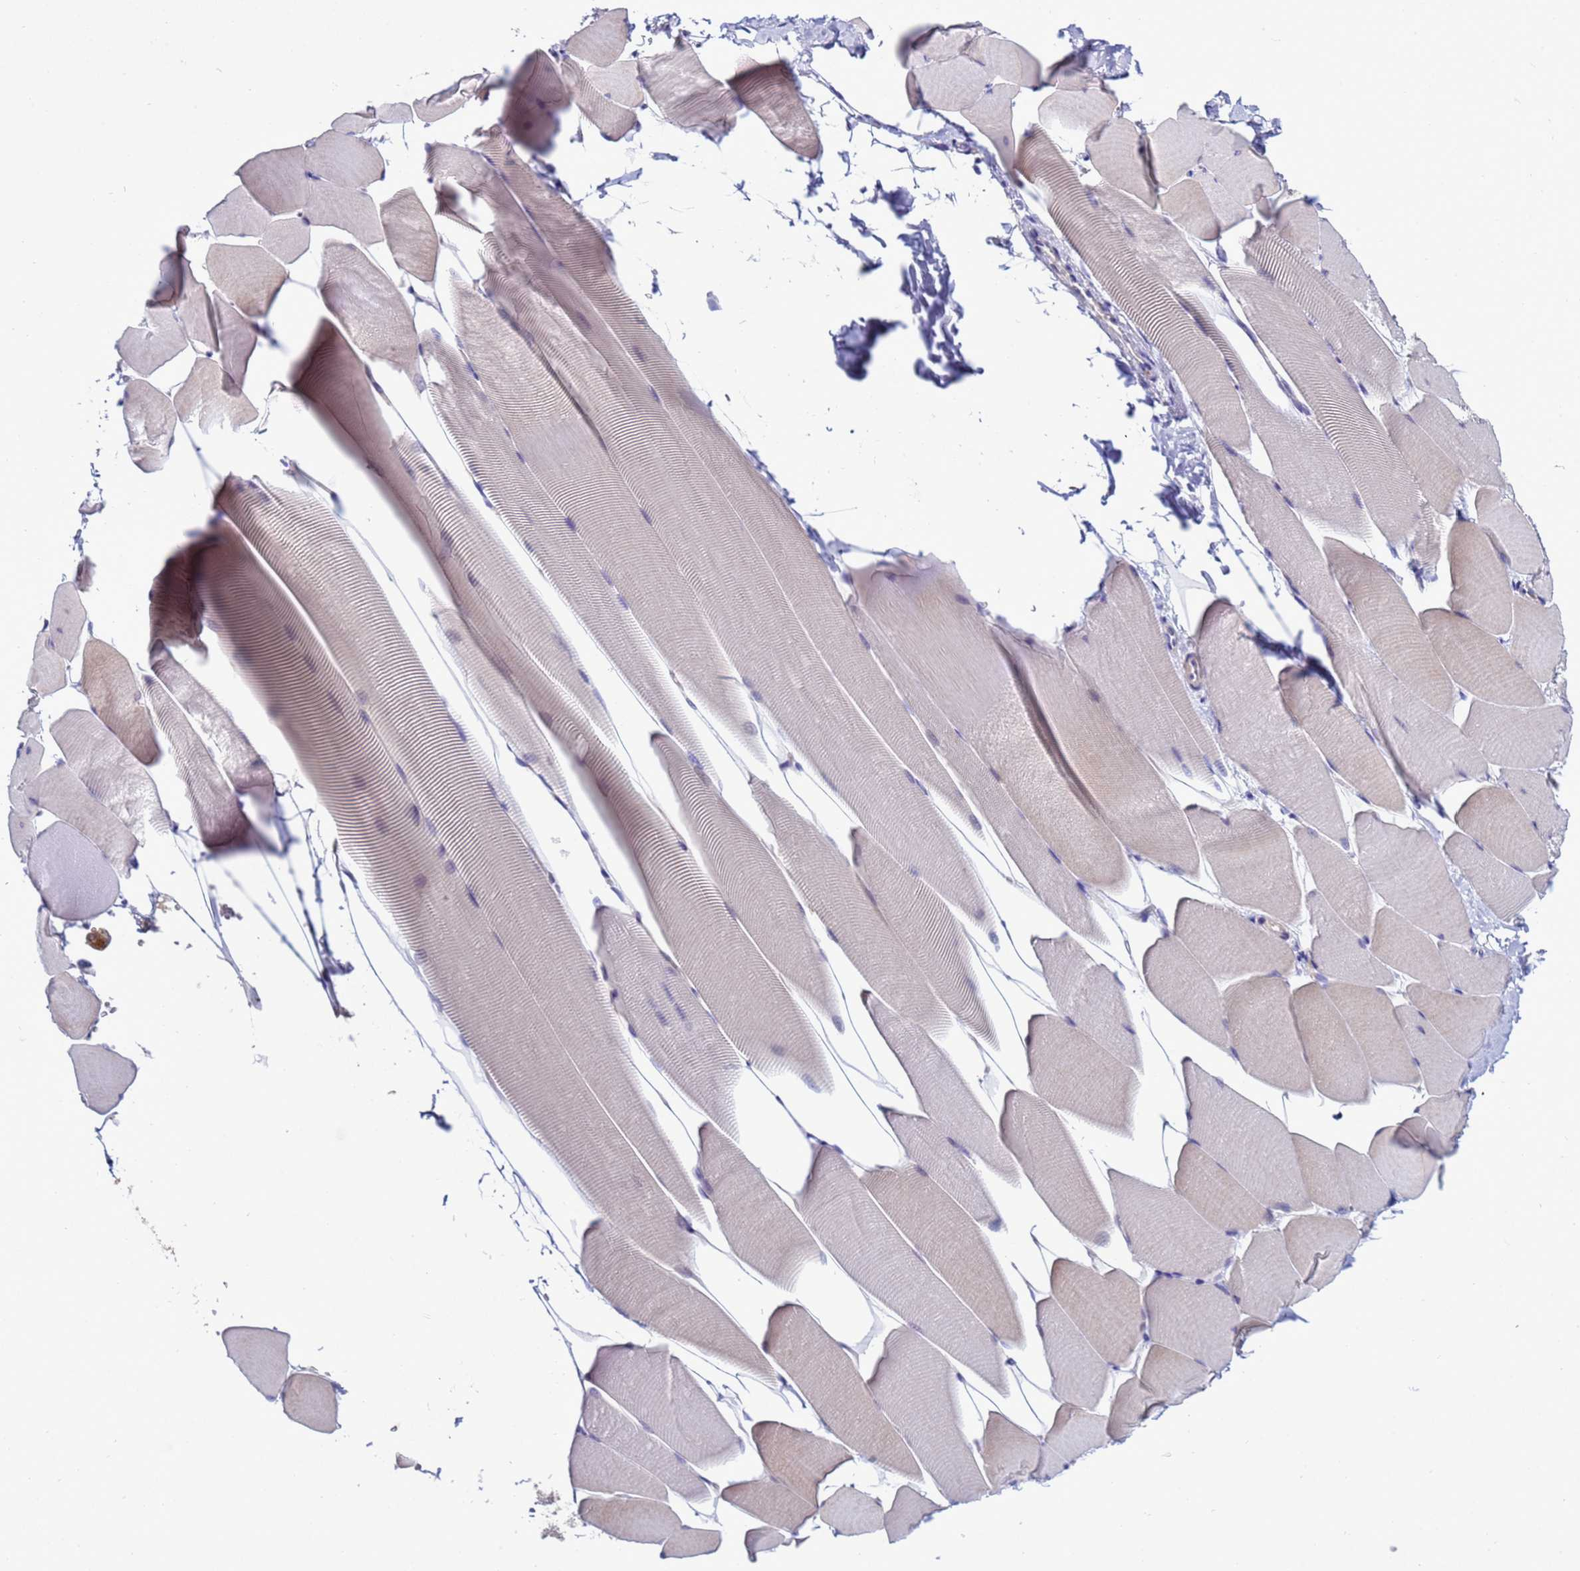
{"staining": {"intensity": "weak", "quantity": "25%-75%", "location": "cytoplasmic/membranous"}, "tissue": "skeletal muscle", "cell_type": "Myocytes", "image_type": "normal", "snomed": [{"axis": "morphology", "description": "Normal tissue, NOS"}, {"axis": "topography", "description": "Skeletal muscle"}], "caption": "Protein expression by immunohistochemistry displays weak cytoplasmic/membranous staining in about 25%-75% of myocytes in unremarkable skeletal muscle.", "gene": "NAT1", "patient": {"sex": "male", "age": 25}}